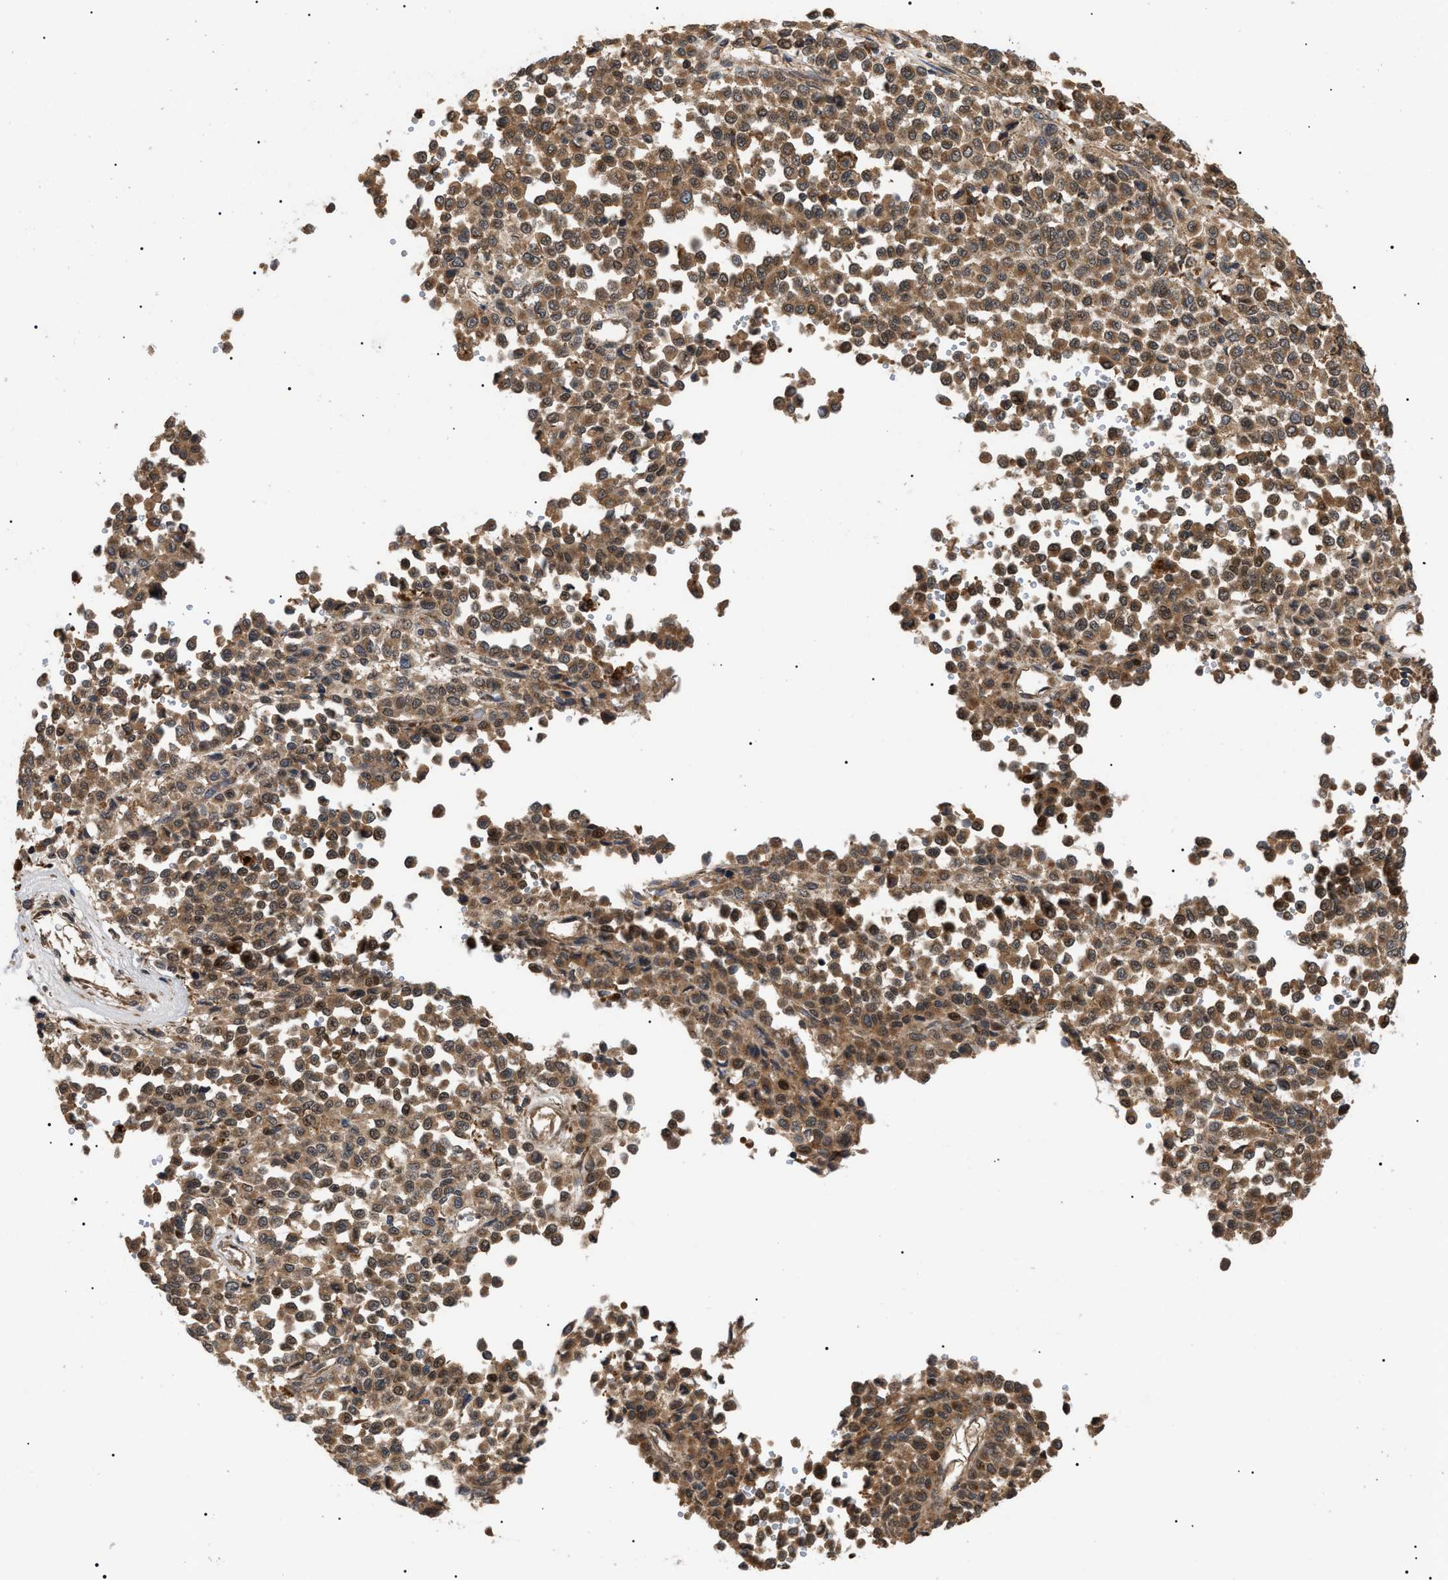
{"staining": {"intensity": "moderate", "quantity": ">75%", "location": "cytoplasmic/membranous,nuclear"}, "tissue": "melanoma", "cell_type": "Tumor cells", "image_type": "cancer", "snomed": [{"axis": "morphology", "description": "Malignant melanoma, Metastatic site"}, {"axis": "topography", "description": "Pancreas"}], "caption": "Immunohistochemistry micrograph of neoplastic tissue: malignant melanoma (metastatic site) stained using IHC reveals medium levels of moderate protein expression localized specifically in the cytoplasmic/membranous and nuclear of tumor cells, appearing as a cytoplasmic/membranous and nuclear brown color.", "gene": "ASTL", "patient": {"sex": "female", "age": 30}}